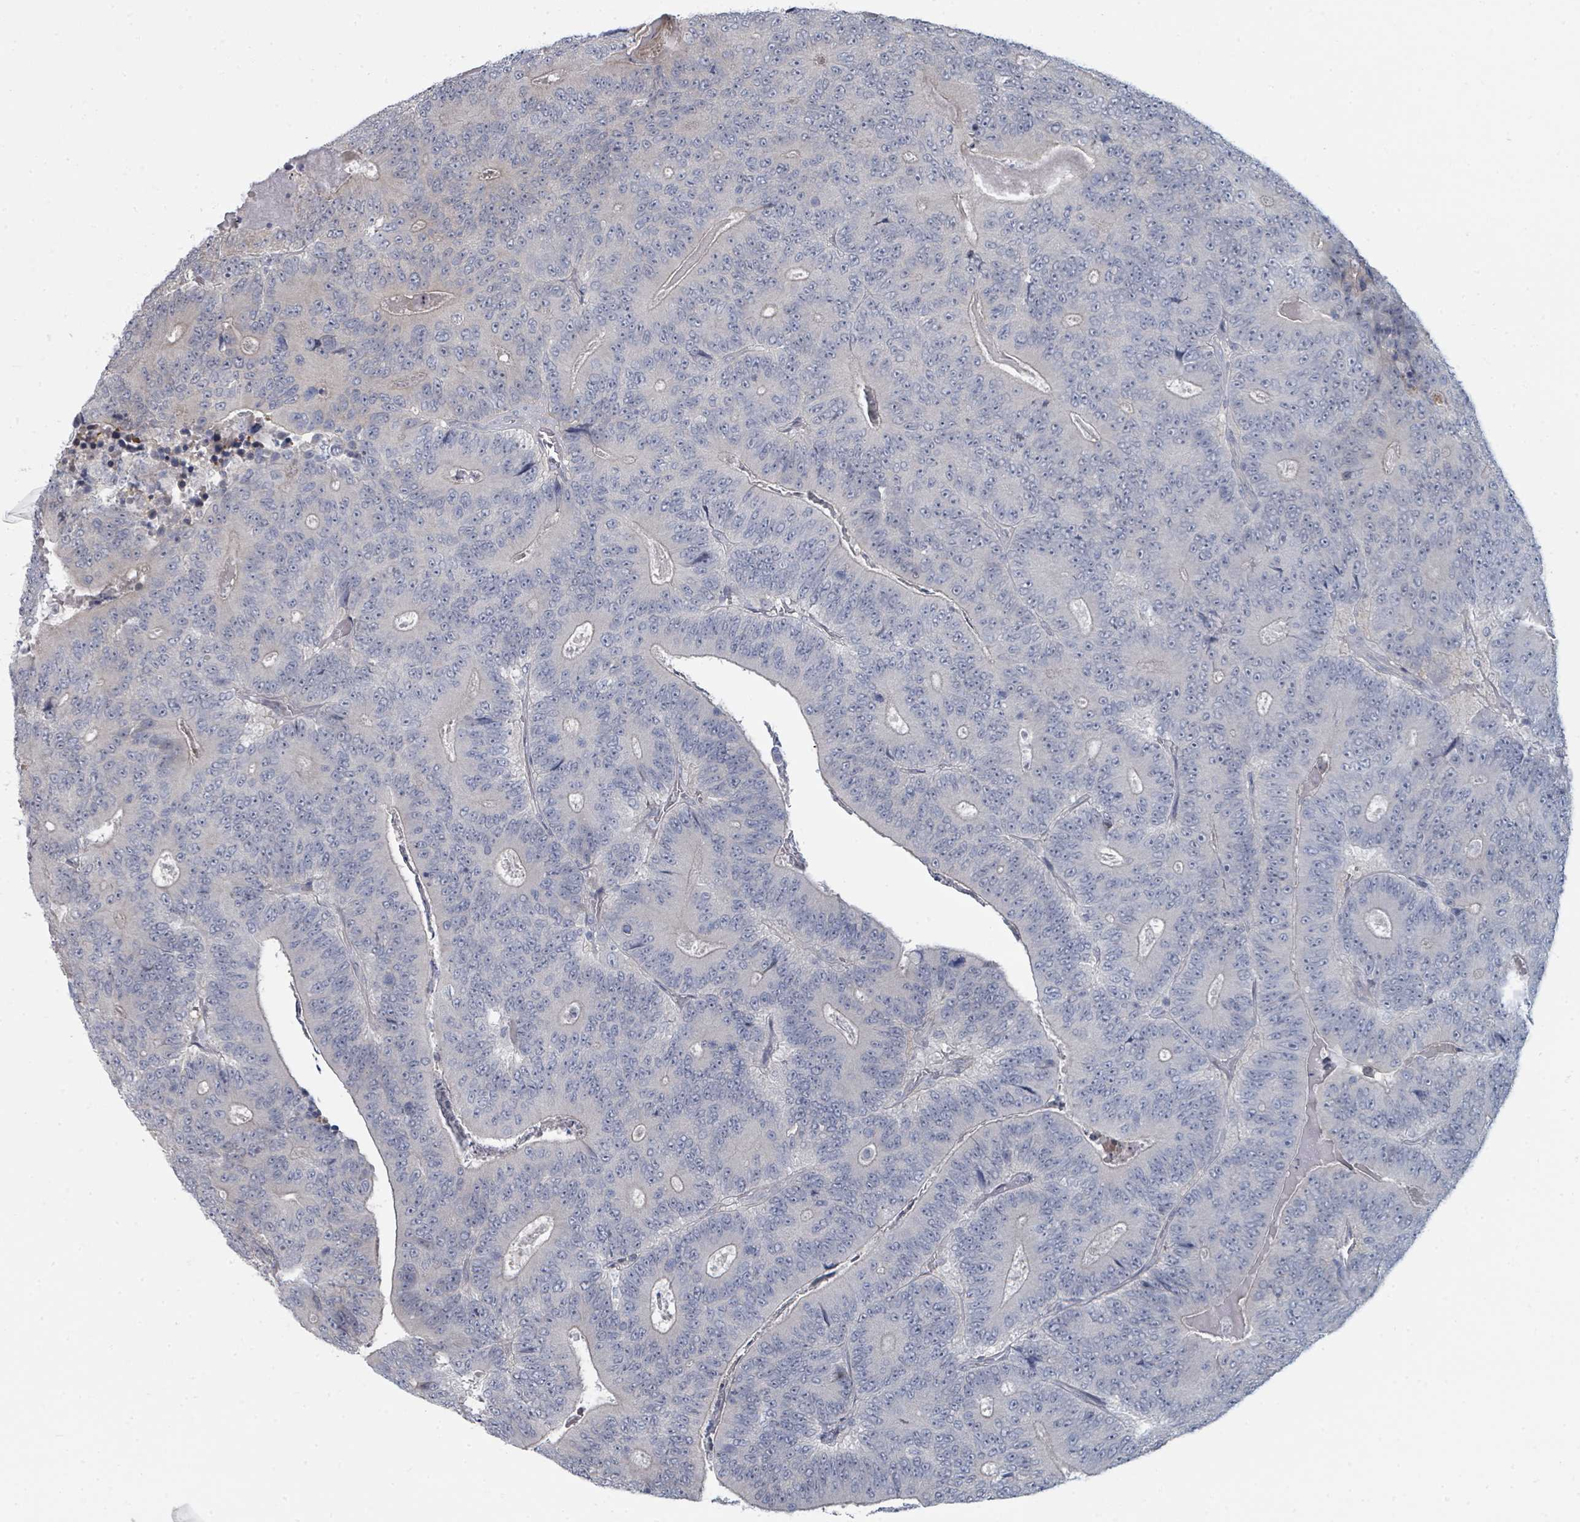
{"staining": {"intensity": "negative", "quantity": "none", "location": "none"}, "tissue": "colorectal cancer", "cell_type": "Tumor cells", "image_type": "cancer", "snomed": [{"axis": "morphology", "description": "Adenocarcinoma, NOS"}, {"axis": "topography", "description": "Colon"}], "caption": "Tumor cells show no significant protein positivity in colorectal cancer. Brightfield microscopy of immunohistochemistry stained with DAB (3,3'-diaminobenzidine) (brown) and hematoxylin (blue), captured at high magnification.", "gene": "SLC25A45", "patient": {"sex": "male", "age": 83}}